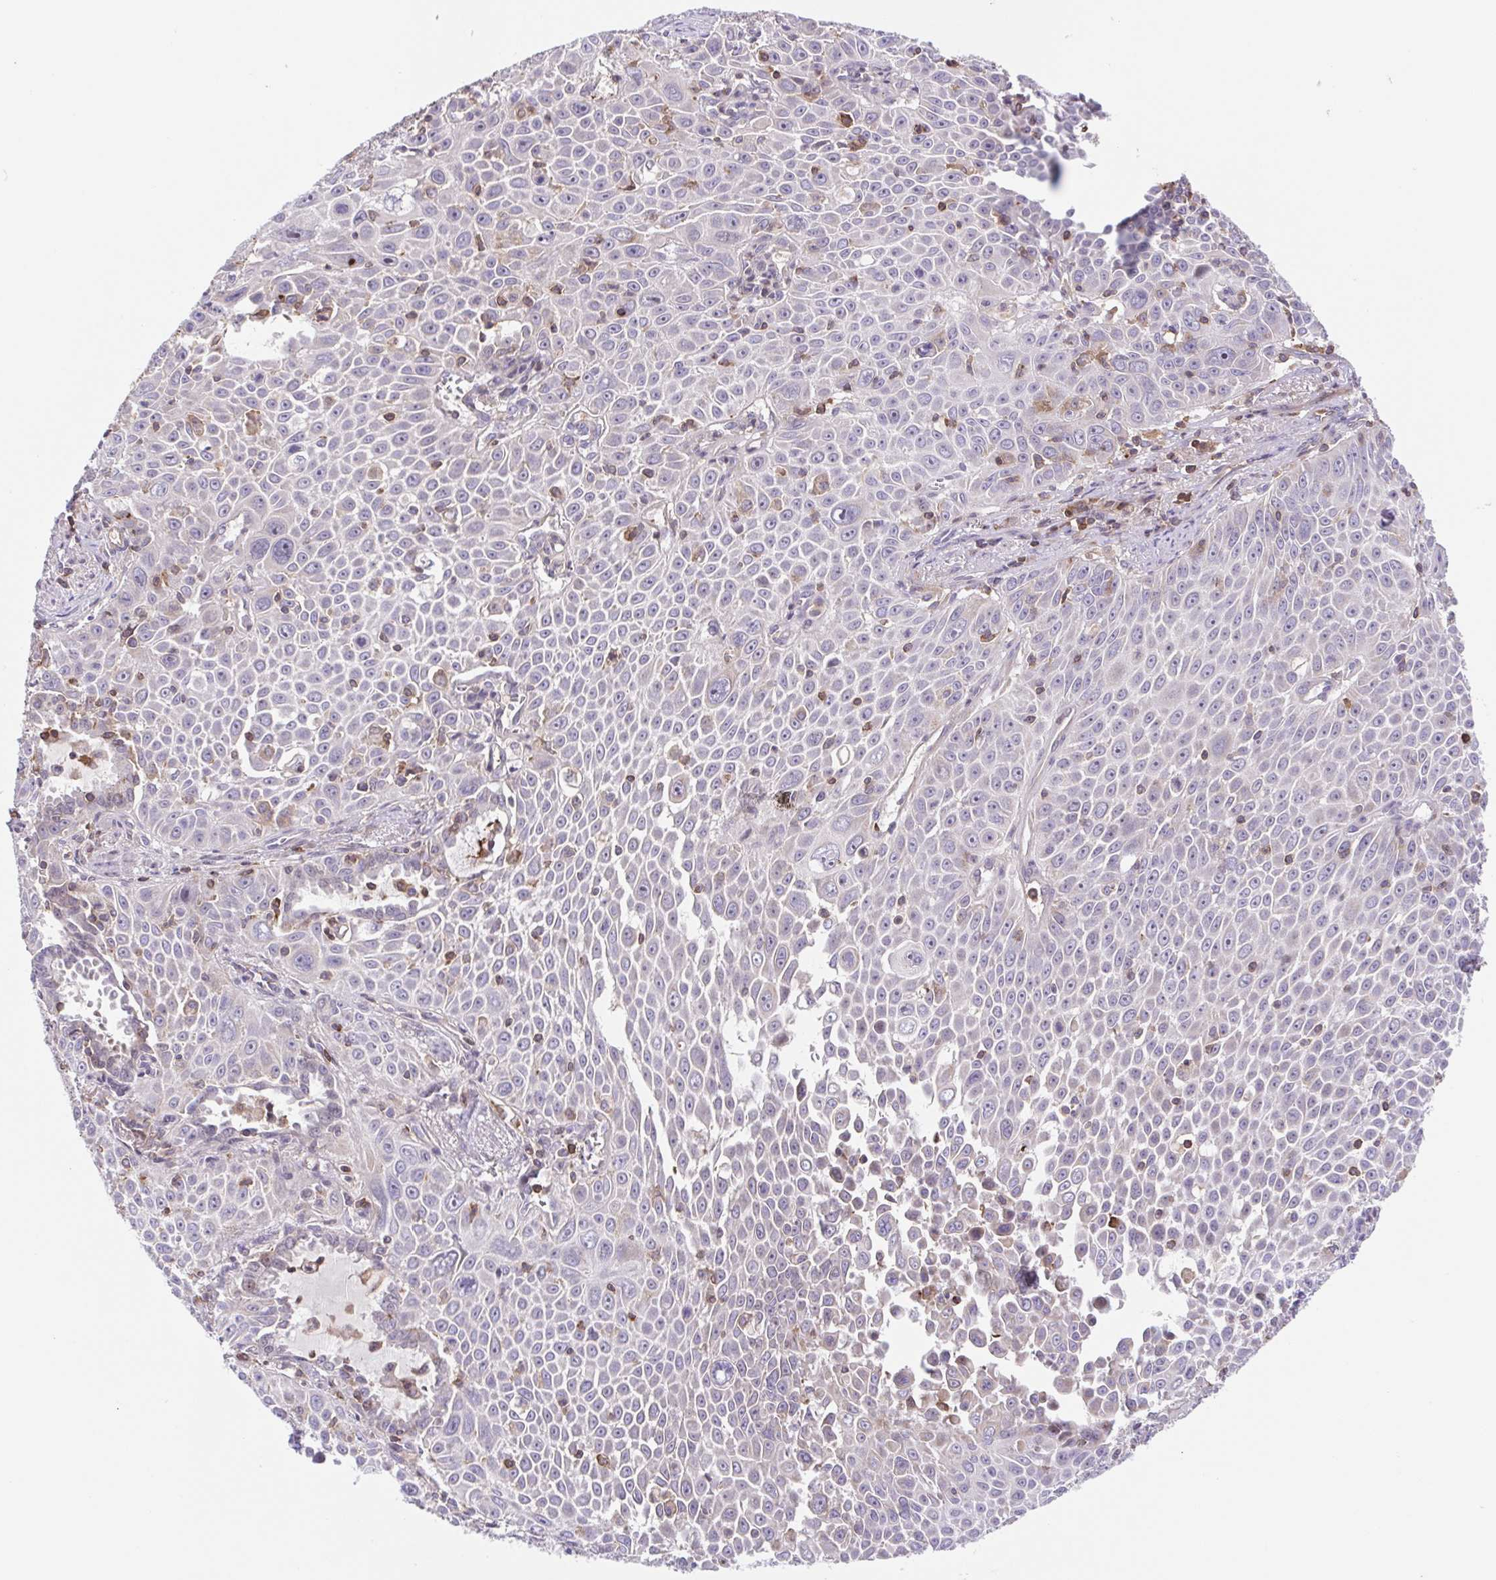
{"staining": {"intensity": "negative", "quantity": "none", "location": "none"}, "tissue": "lung cancer", "cell_type": "Tumor cells", "image_type": "cancer", "snomed": [{"axis": "morphology", "description": "Squamous cell carcinoma, NOS"}, {"axis": "morphology", "description": "Squamous cell carcinoma, metastatic, NOS"}, {"axis": "topography", "description": "Lymph node"}, {"axis": "topography", "description": "Lung"}], "caption": "DAB immunohistochemical staining of lung cancer (squamous cell carcinoma) exhibits no significant positivity in tumor cells.", "gene": "TPRG1", "patient": {"sex": "female", "age": 62}}